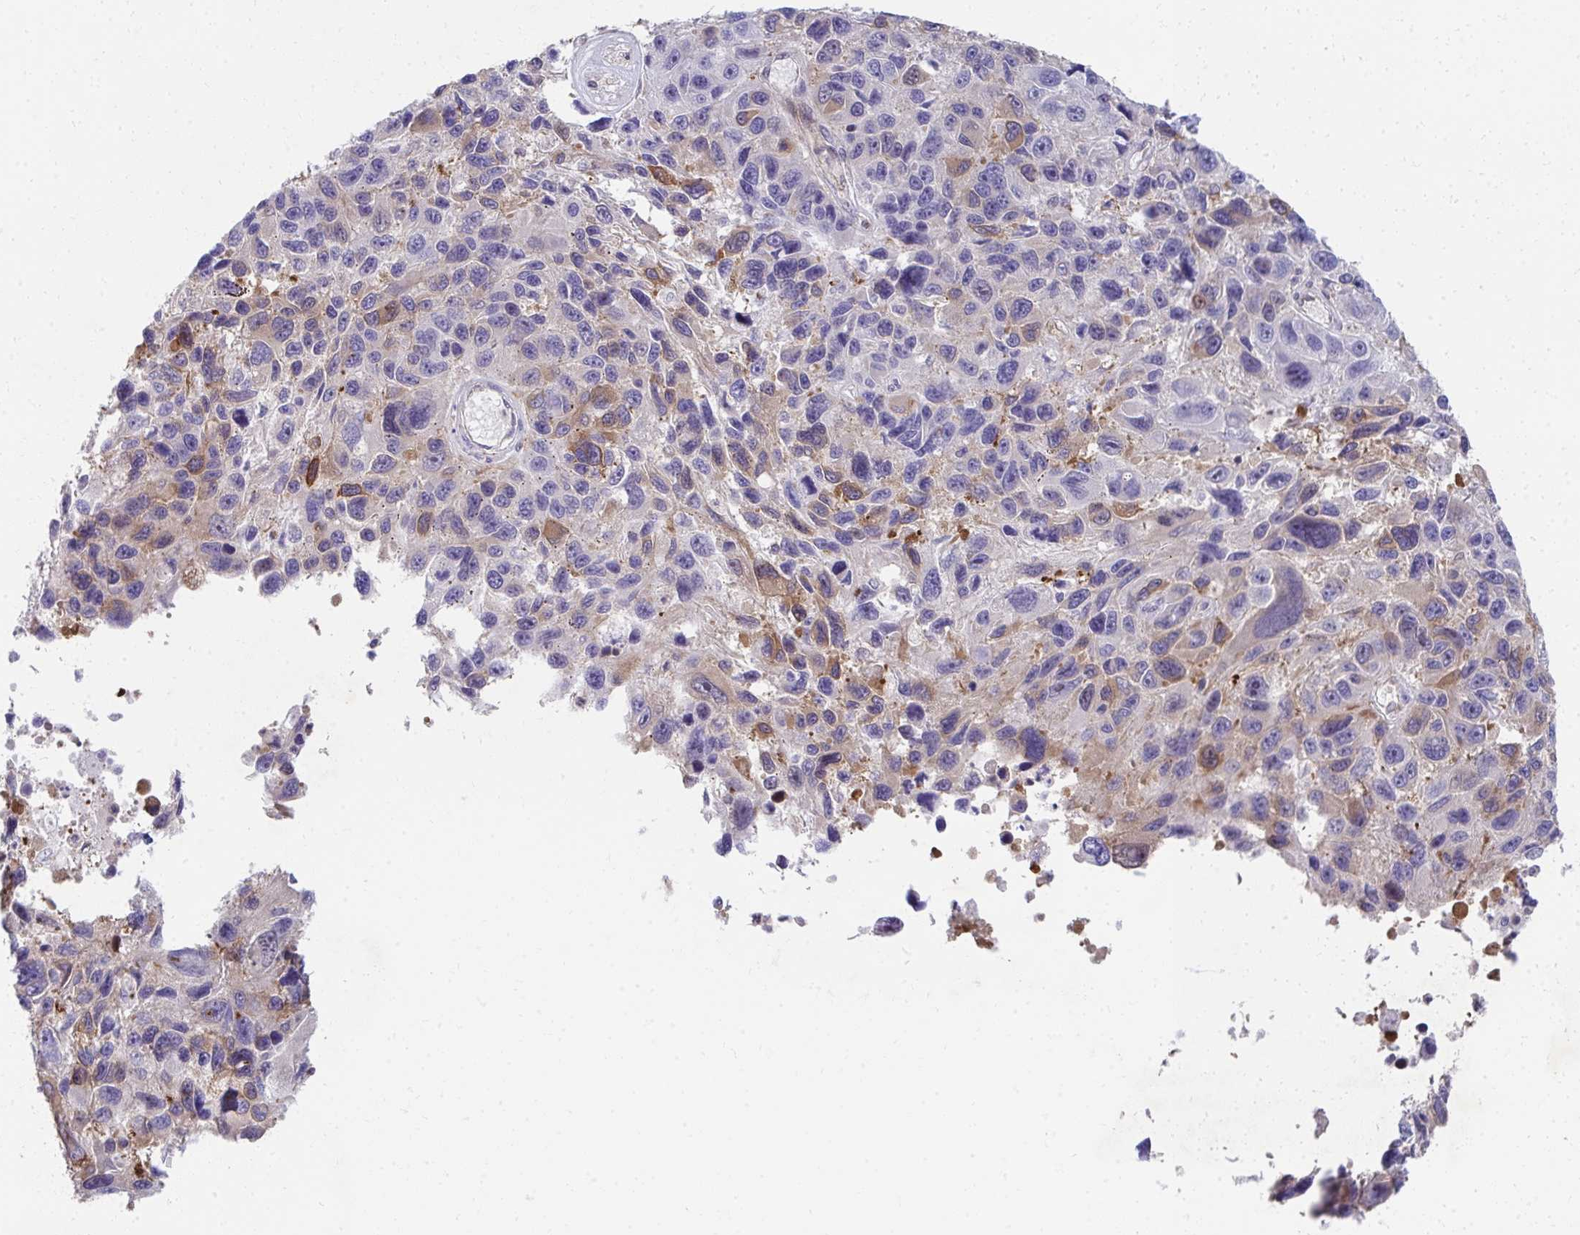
{"staining": {"intensity": "moderate", "quantity": "<25%", "location": "cytoplasmic/membranous"}, "tissue": "melanoma", "cell_type": "Tumor cells", "image_type": "cancer", "snomed": [{"axis": "morphology", "description": "Malignant melanoma, NOS"}, {"axis": "topography", "description": "Skin"}], "caption": "Moderate cytoplasmic/membranous staining for a protein is appreciated in about <25% of tumor cells of melanoma using immunohistochemistry.", "gene": "FOXN3", "patient": {"sex": "male", "age": 53}}